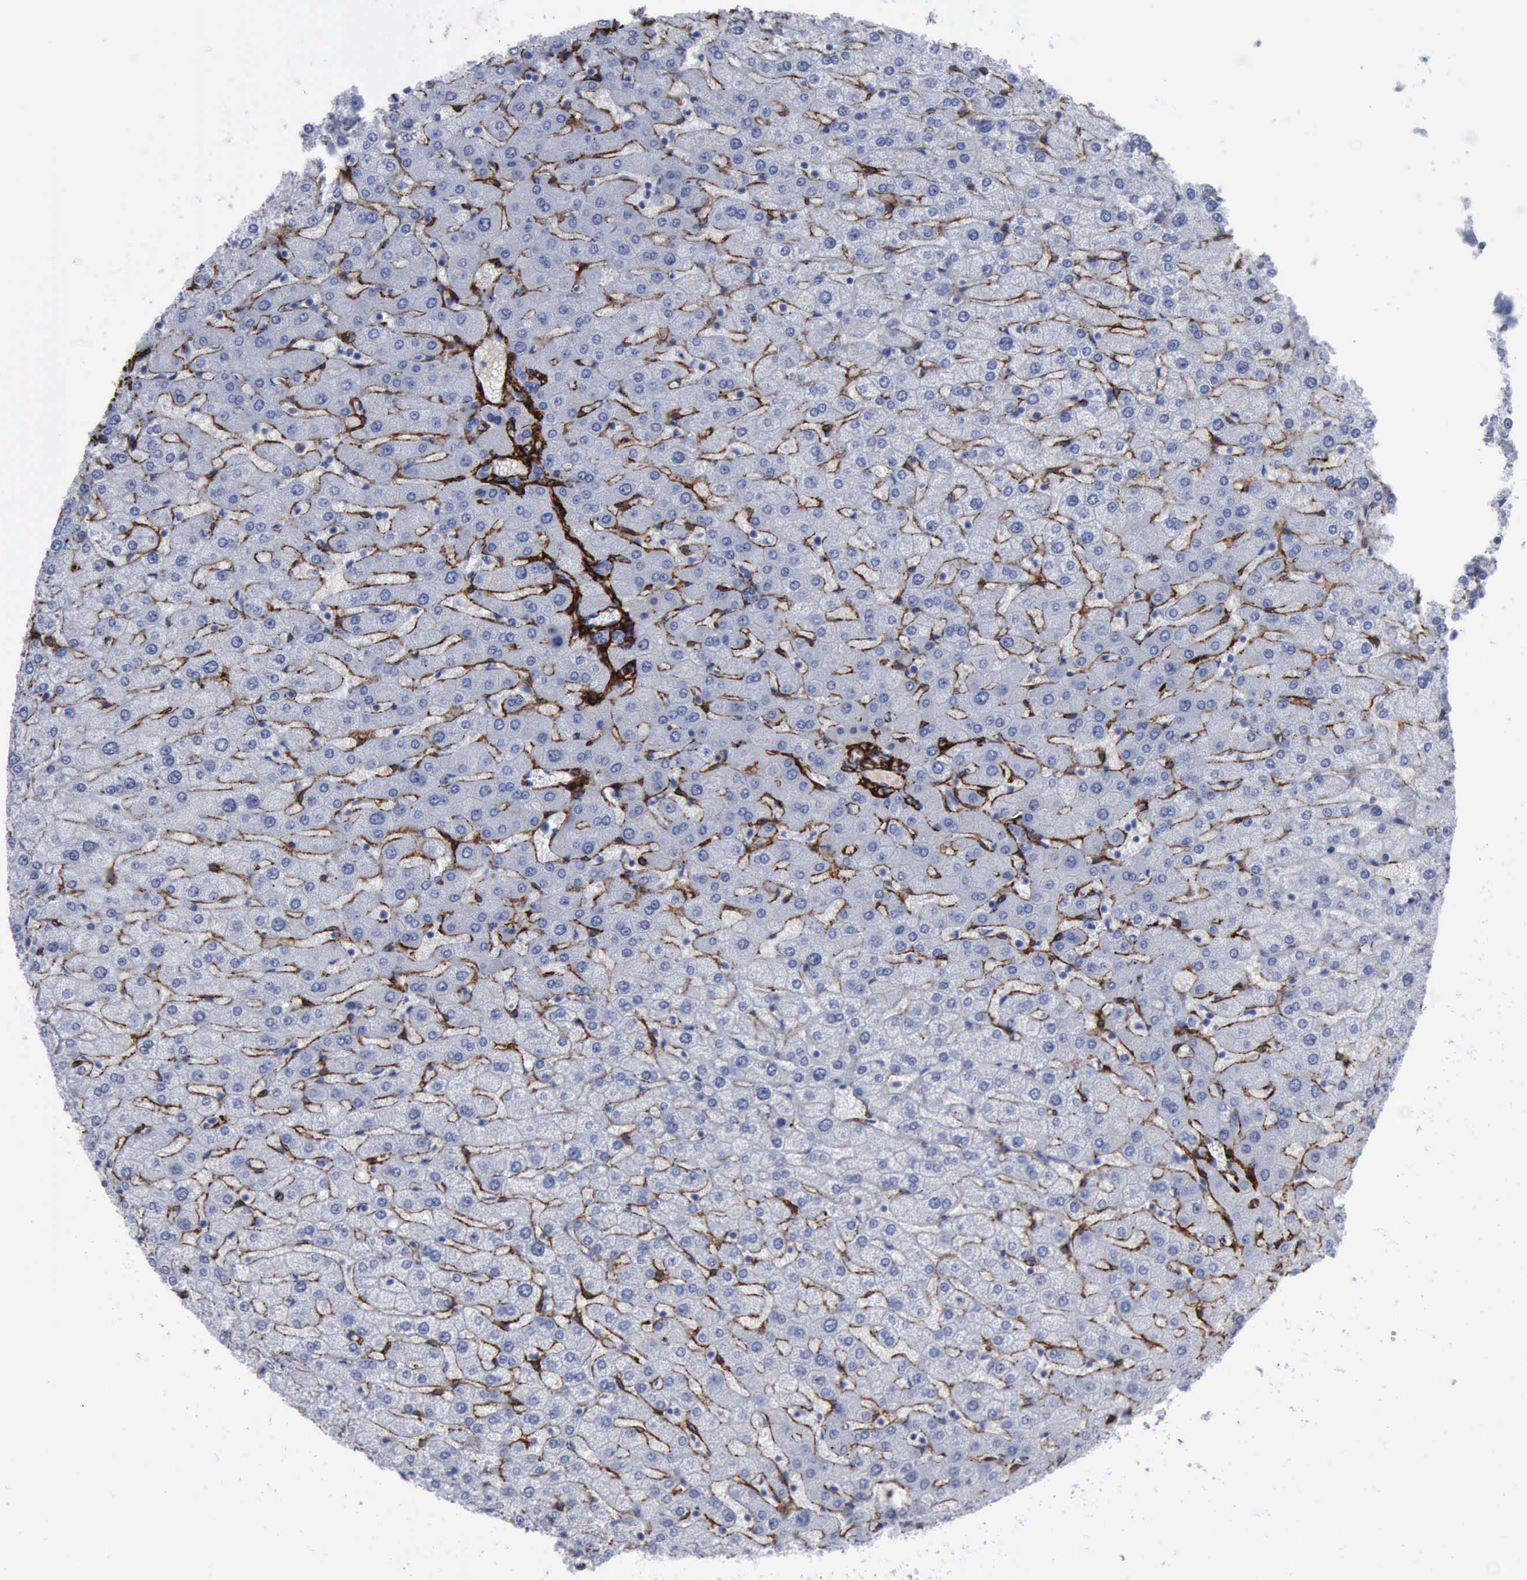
{"staining": {"intensity": "negative", "quantity": "none", "location": "none"}, "tissue": "liver", "cell_type": "Cholangiocytes", "image_type": "normal", "snomed": [{"axis": "morphology", "description": "Normal tissue, NOS"}, {"axis": "morphology", "description": "Fibrosis, NOS"}, {"axis": "topography", "description": "Liver"}], "caption": "Immunohistochemical staining of benign human liver reveals no significant expression in cholangiocytes.", "gene": "NGFR", "patient": {"sex": "female", "age": 29}}